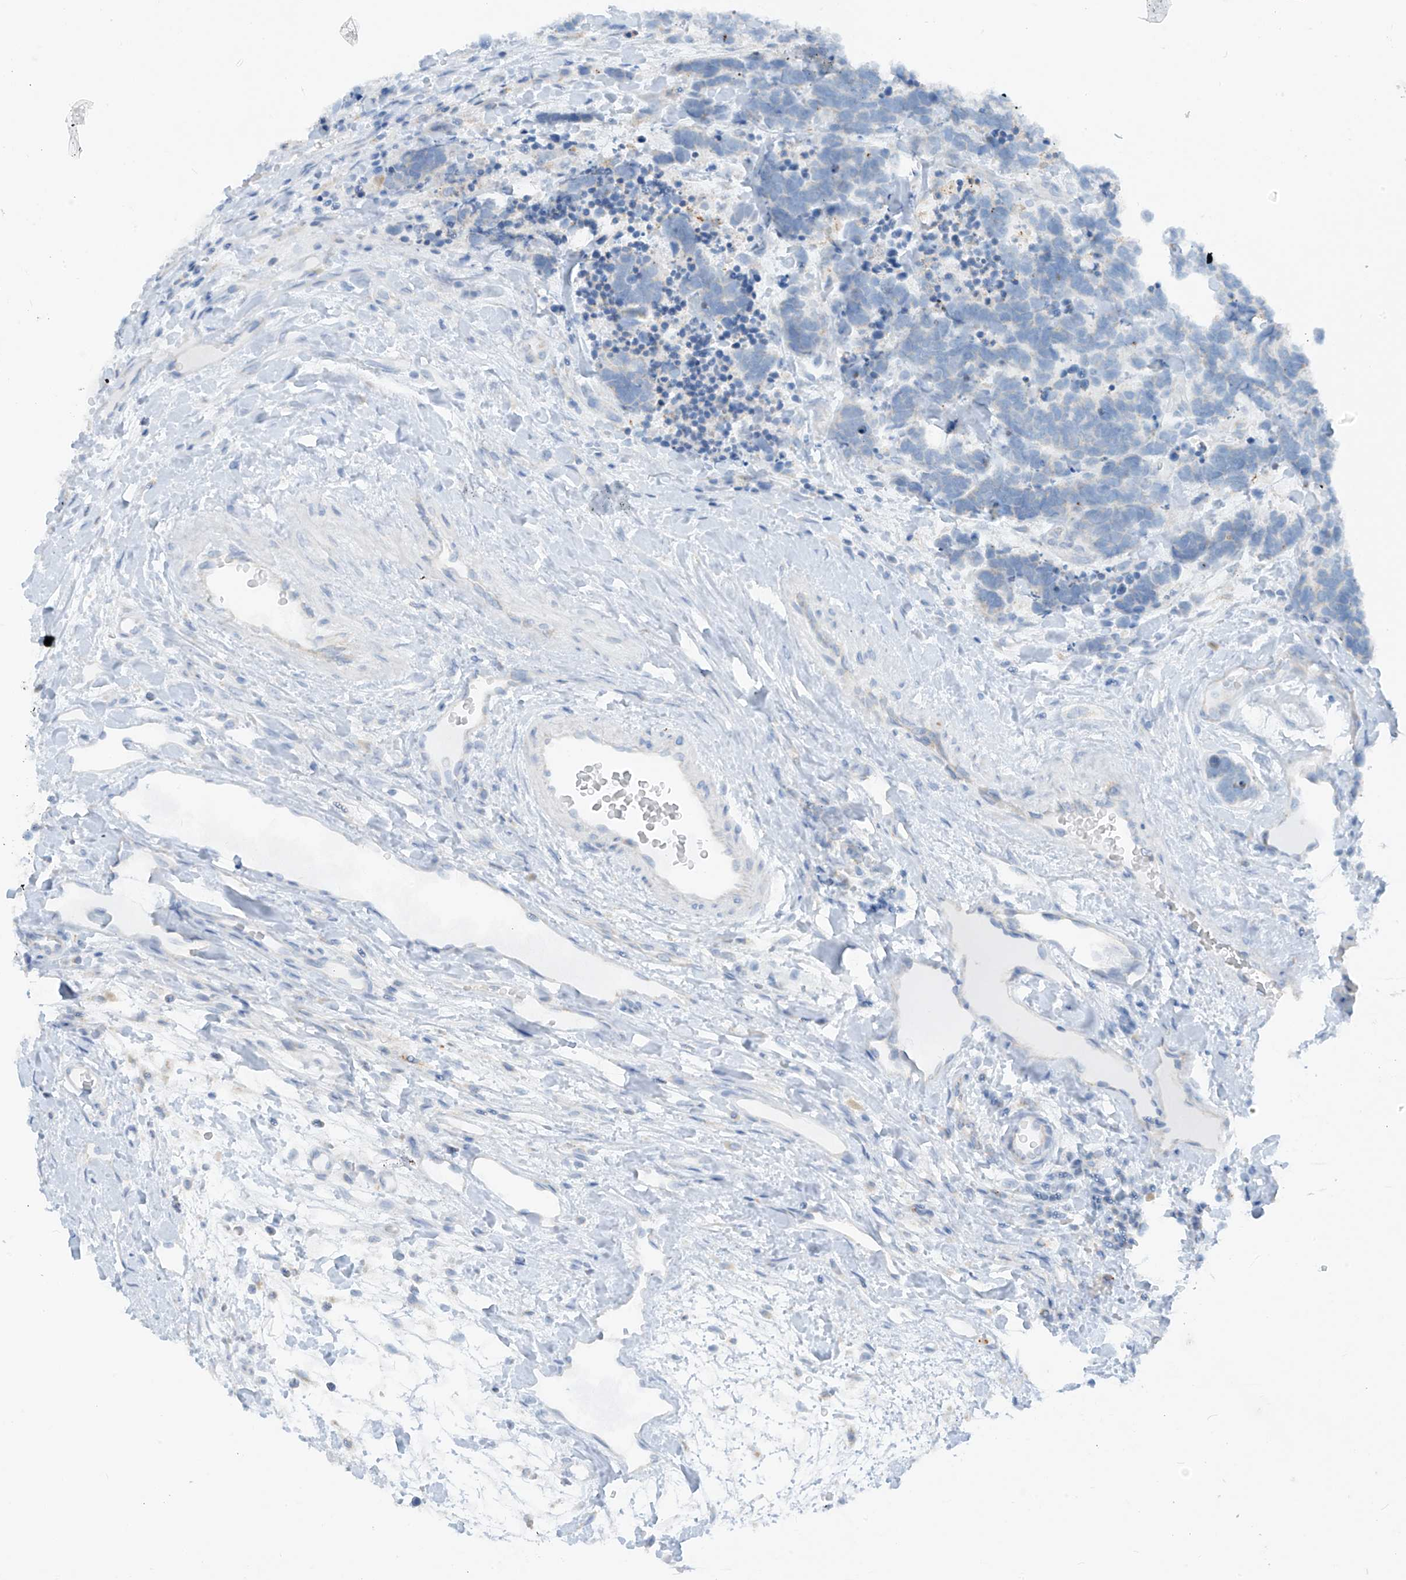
{"staining": {"intensity": "negative", "quantity": "none", "location": "none"}, "tissue": "carcinoid", "cell_type": "Tumor cells", "image_type": "cancer", "snomed": [{"axis": "morphology", "description": "Carcinoma, NOS"}, {"axis": "morphology", "description": "Carcinoid, malignant, NOS"}, {"axis": "topography", "description": "Urinary bladder"}], "caption": "Immunohistochemistry image of neoplastic tissue: carcinoid stained with DAB reveals no significant protein expression in tumor cells.", "gene": "ZNF404", "patient": {"sex": "male", "age": 57}}